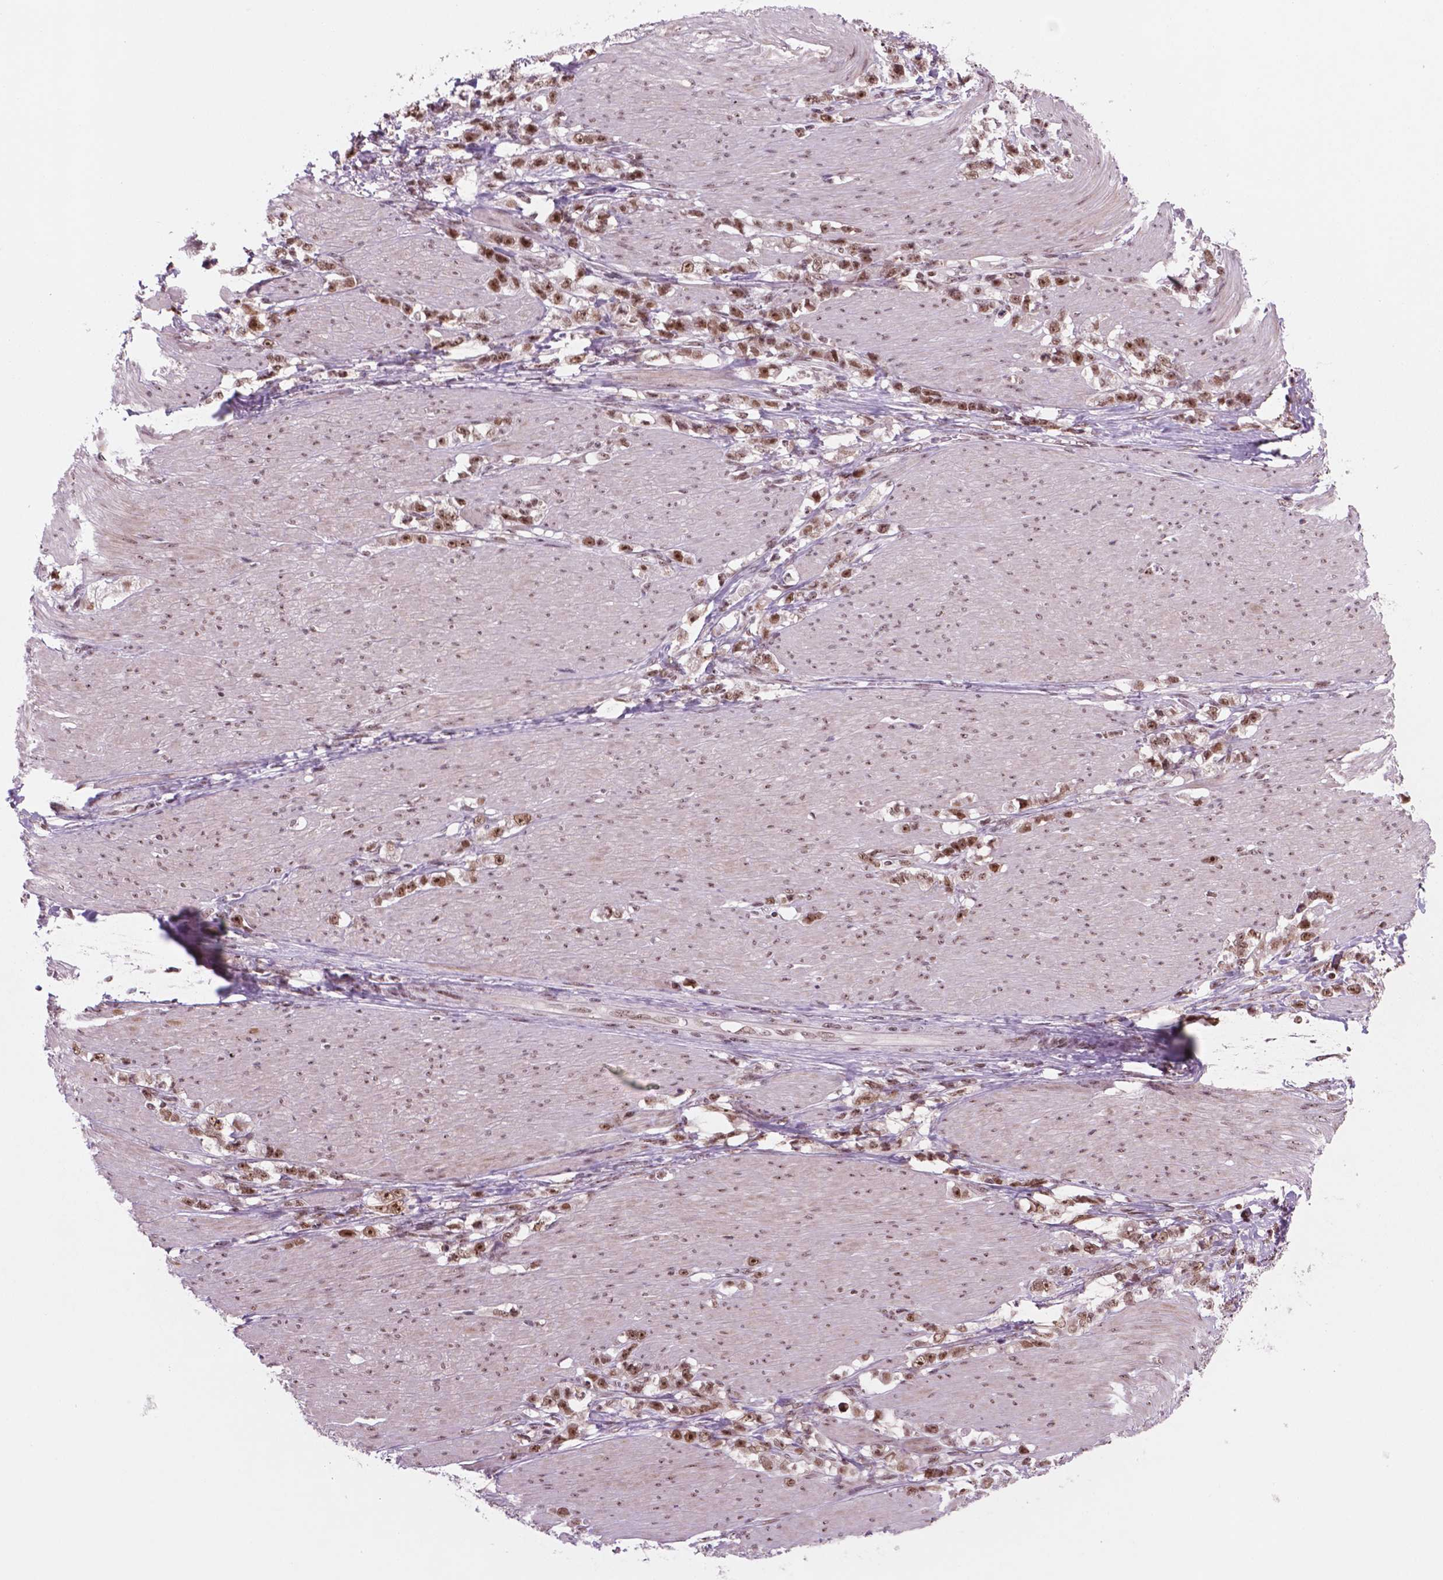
{"staining": {"intensity": "strong", "quantity": ">75%", "location": "nuclear"}, "tissue": "stomach cancer", "cell_type": "Tumor cells", "image_type": "cancer", "snomed": [{"axis": "morphology", "description": "Adenocarcinoma, NOS"}, {"axis": "topography", "description": "Stomach, lower"}], "caption": "Stomach cancer (adenocarcinoma) was stained to show a protein in brown. There is high levels of strong nuclear staining in approximately >75% of tumor cells.", "gene": "POLR2E", "patient": {"sex": "male", "age": 88}}